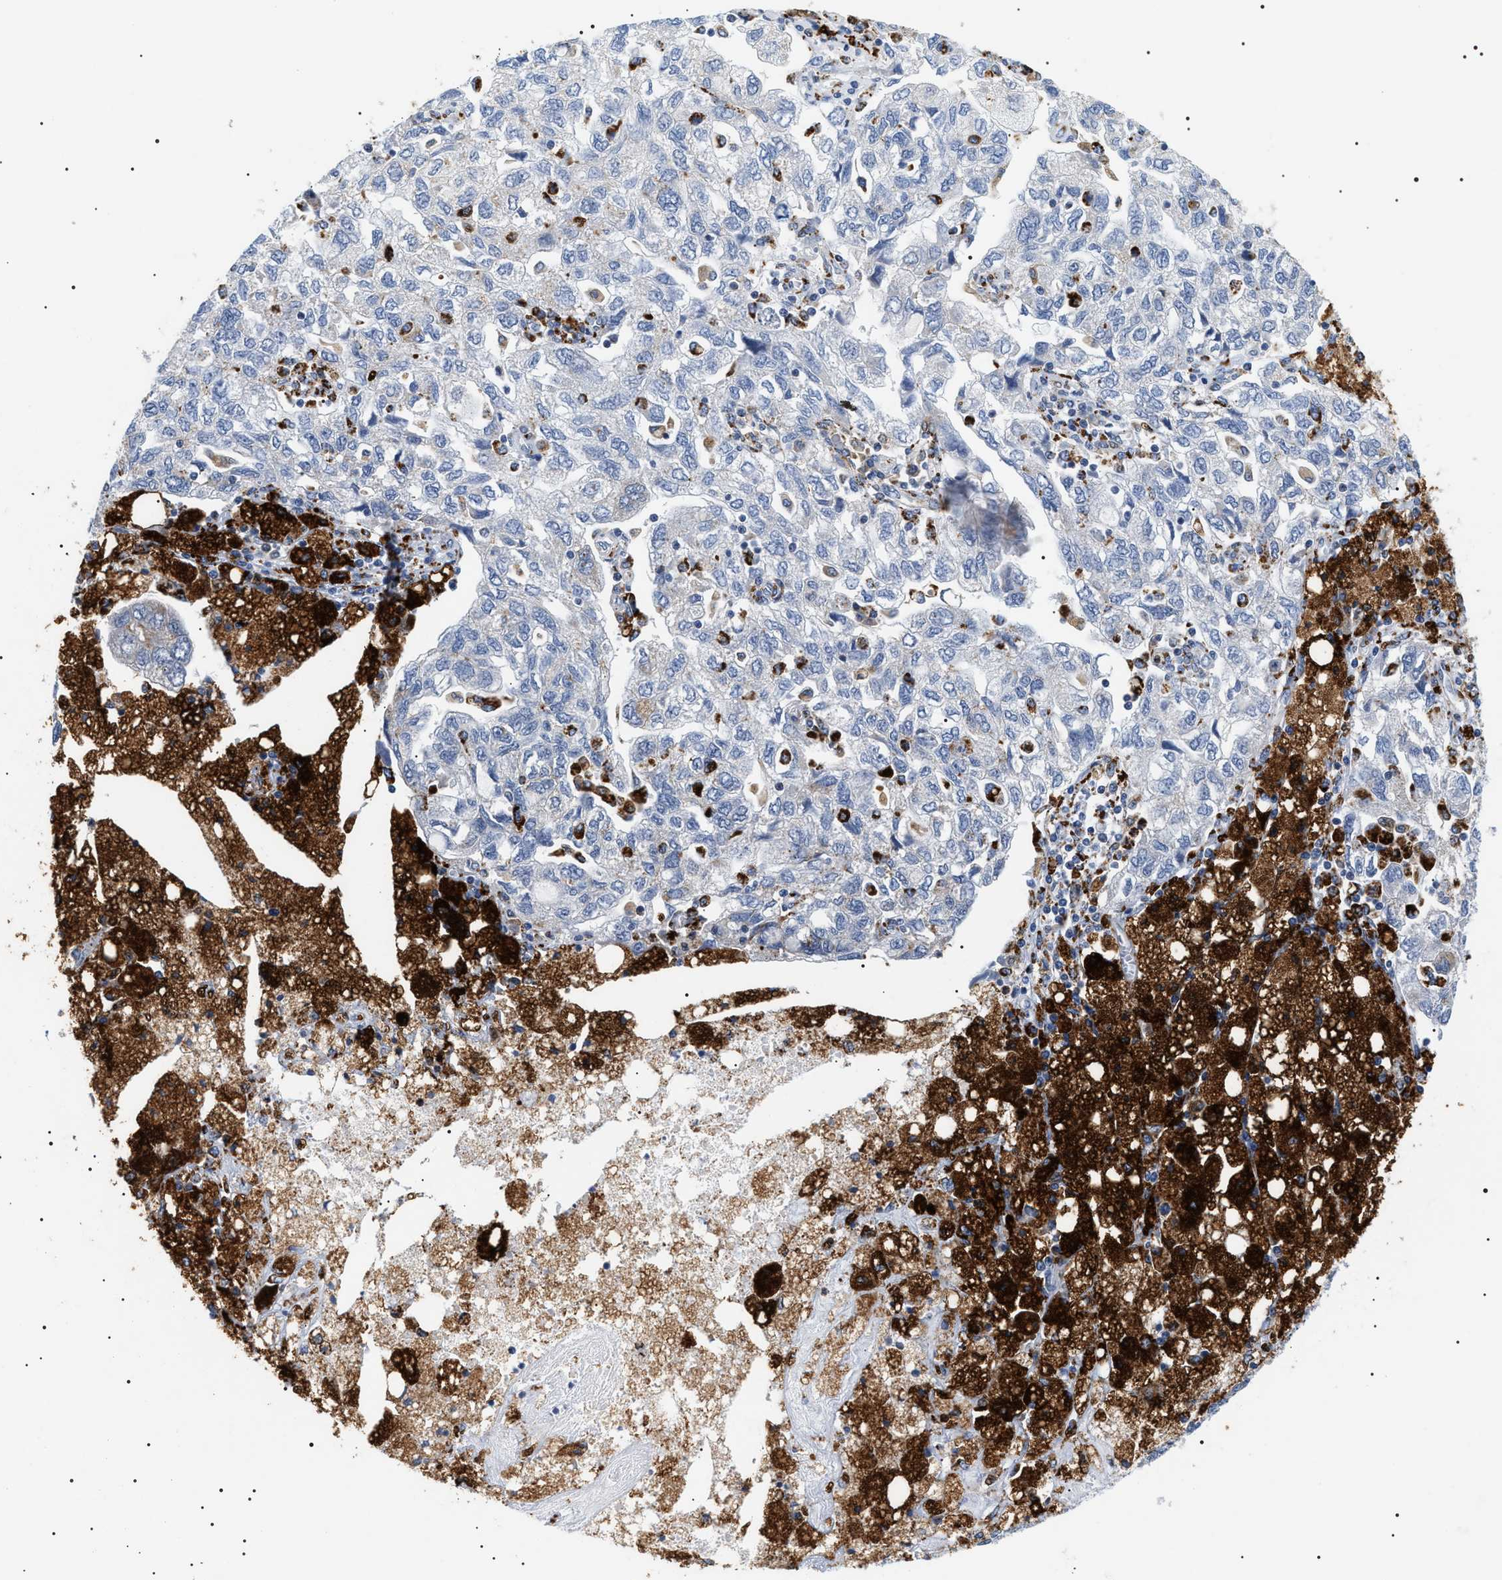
{"staining": {"intensity": "negative", "quantity": "none", "location": "none"}, "tissue": "ovarian cancer", "cell_type": "Tumor cells", "image_type": "cancer", "snomed": [{"axis": "morphology", "description": "Carcinoma, NOS"}, {"axis": "morphology", "description": "Cystadenocarcinoma, serous, NOS"}, {"axis": "topography", "description": "Ovary"}], "caption": "The IHC image has no significant staining in tumor cells of ovarian carcinoma tissue.", "gene": "HSD17B11", "patient": {"sex": "female", "age": 69}}